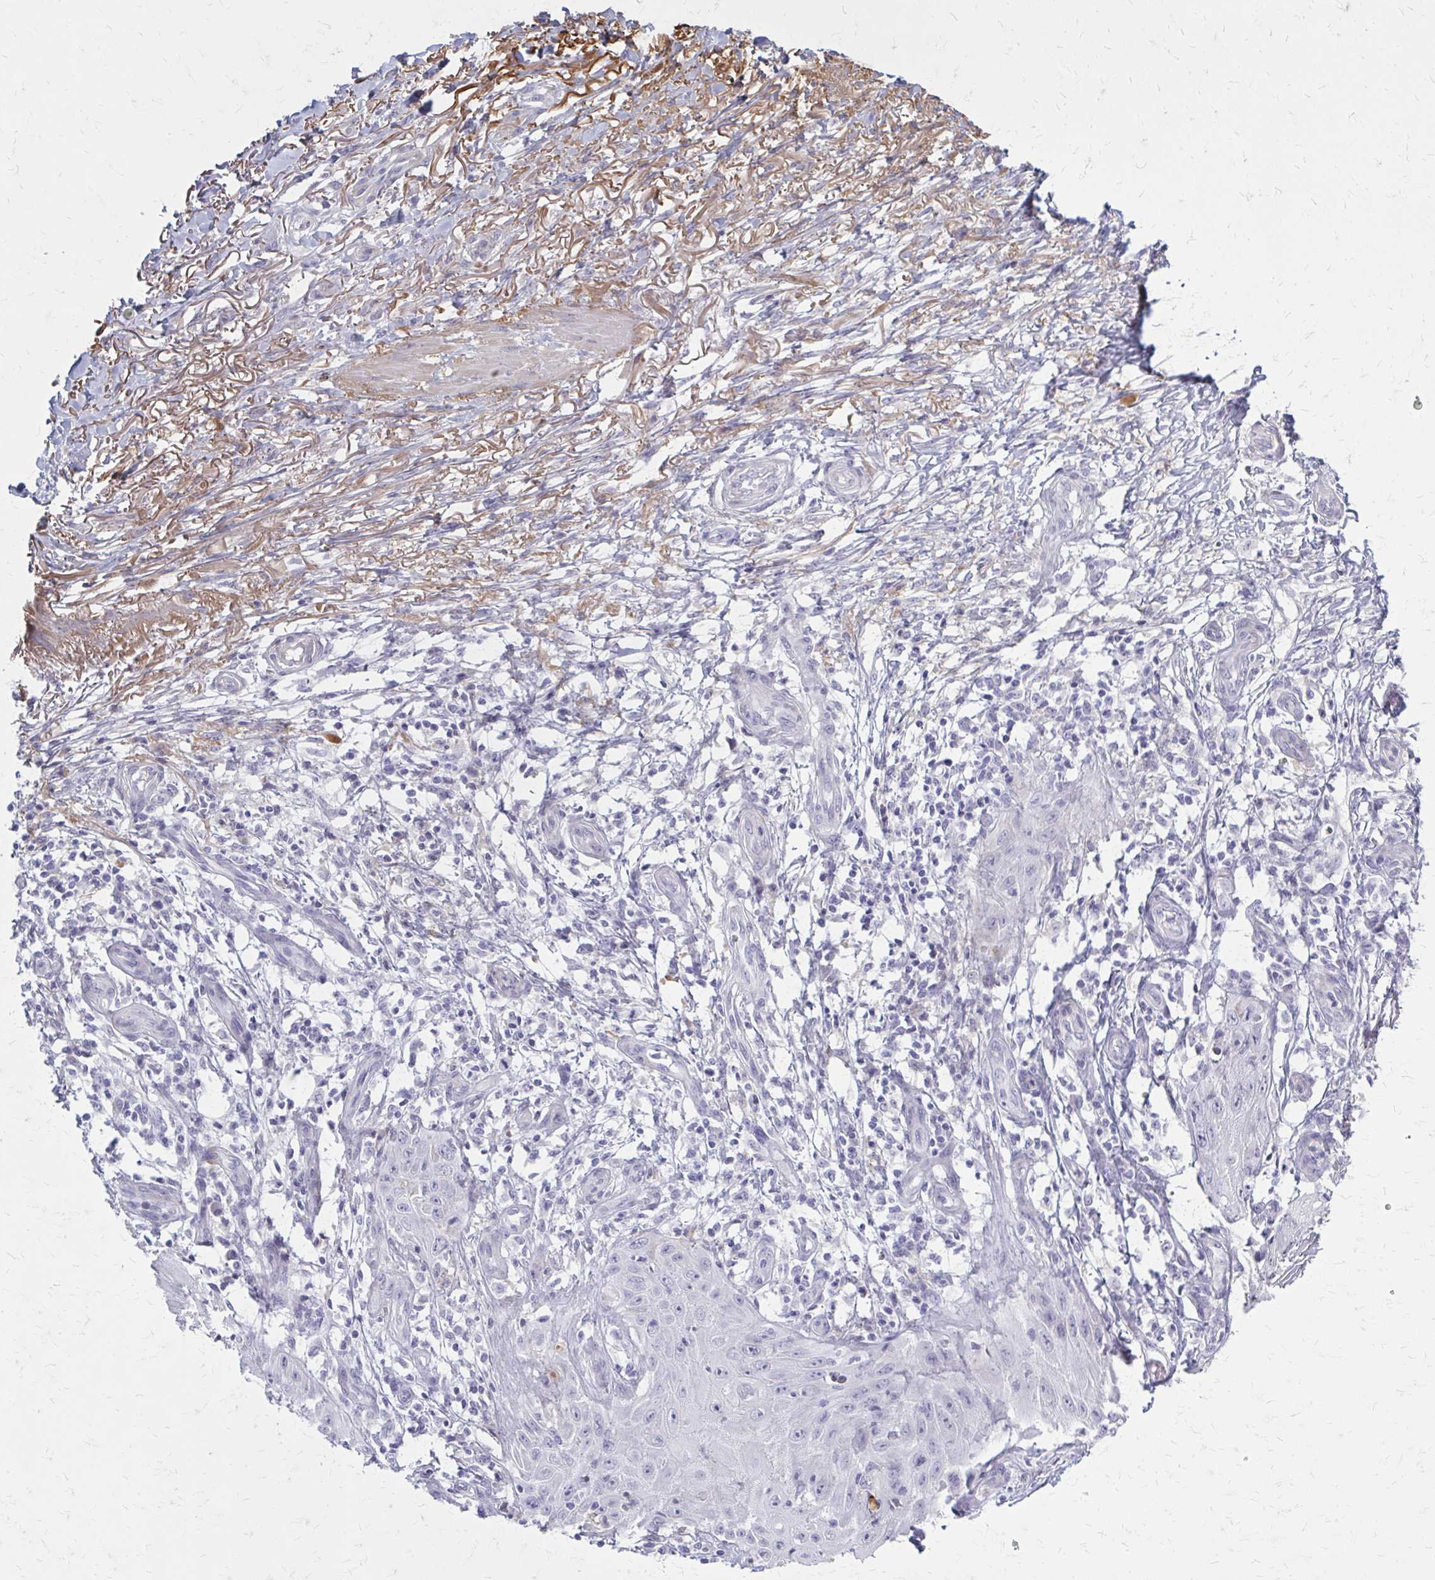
{"staining": {"intensity": "negative", "quantity": "none", "location": "none"}, "tissue": "skin cancer", "cell_type": "Tumor cells", "image_type": "cancer", "snomed": [{"axis": "morphology", "description": "Squamous cell carcinoma, NOS"}, {"axis": "topography", "description": "Skin"}], "caption": "Protein analysis of skin cancer (squamous cell carcinoma) reveals no significant positivity in tumor cells.", "gene": "SERPIND1", "patient": {"sex": "female", "age": 77}}